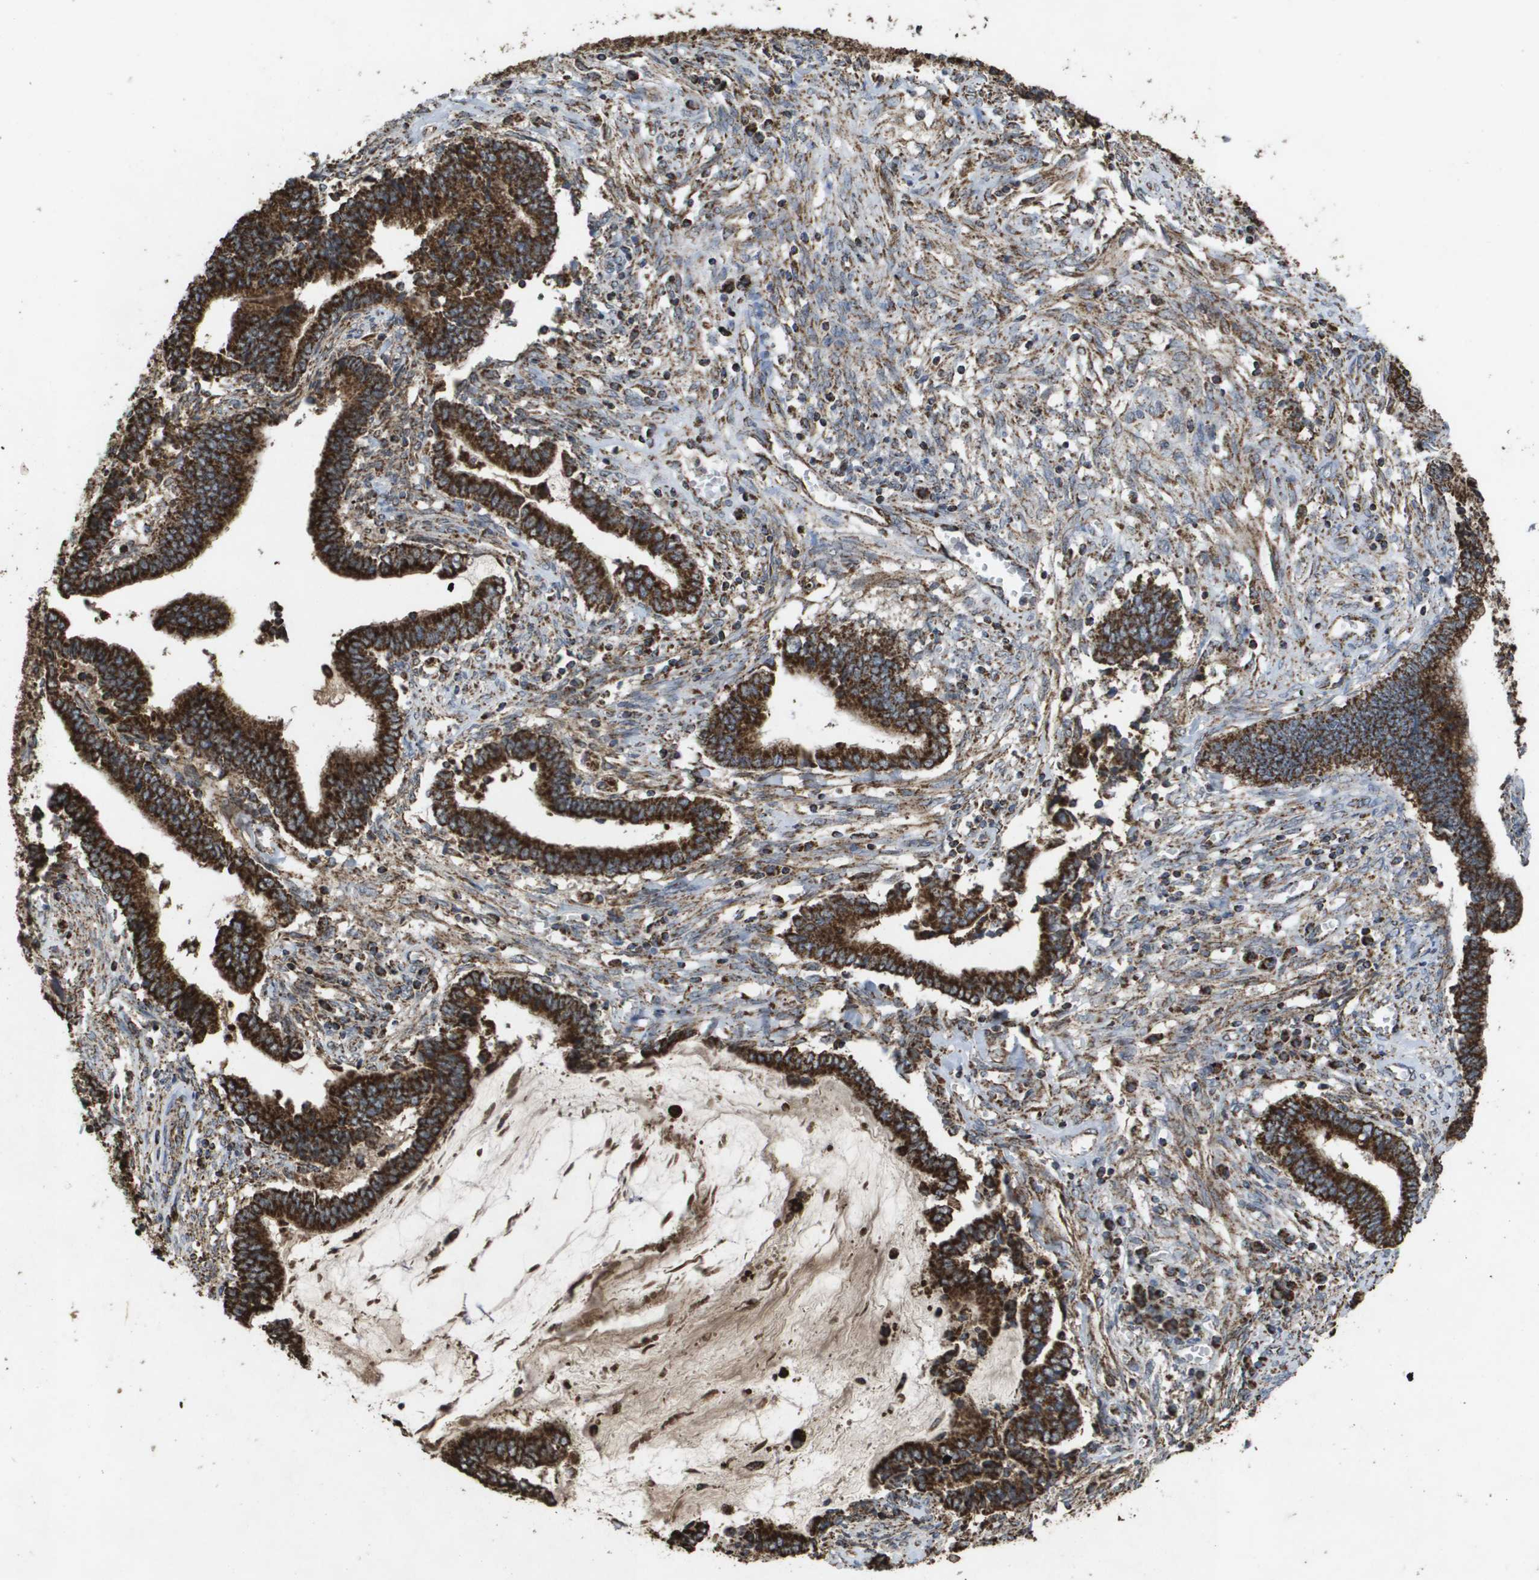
{"staining": {"intensity": "strong", "quantity": ">75%", "location": "cytoplasmic/membranous"}, "tissue": "cervical cancer", "cell_type": "Tumor cells", "image_type": "cancer", "snomed": [{"axis": "morphology", "description": "Adenocarcinoma, NOS"}, {"axis": "topography", "description": "Cervix"}], "caption": "Strong cytoplasmic/membranous protein staining is present in approximately >75% of tumor cells in cervical cancer (adenocarcinoma). Immunohistochemistry (ihc) stains the protein of interest in brown and the nuclei are stained blue.", "gene": "HSPE1", "patient": {"sex": "female", "age": 44}}